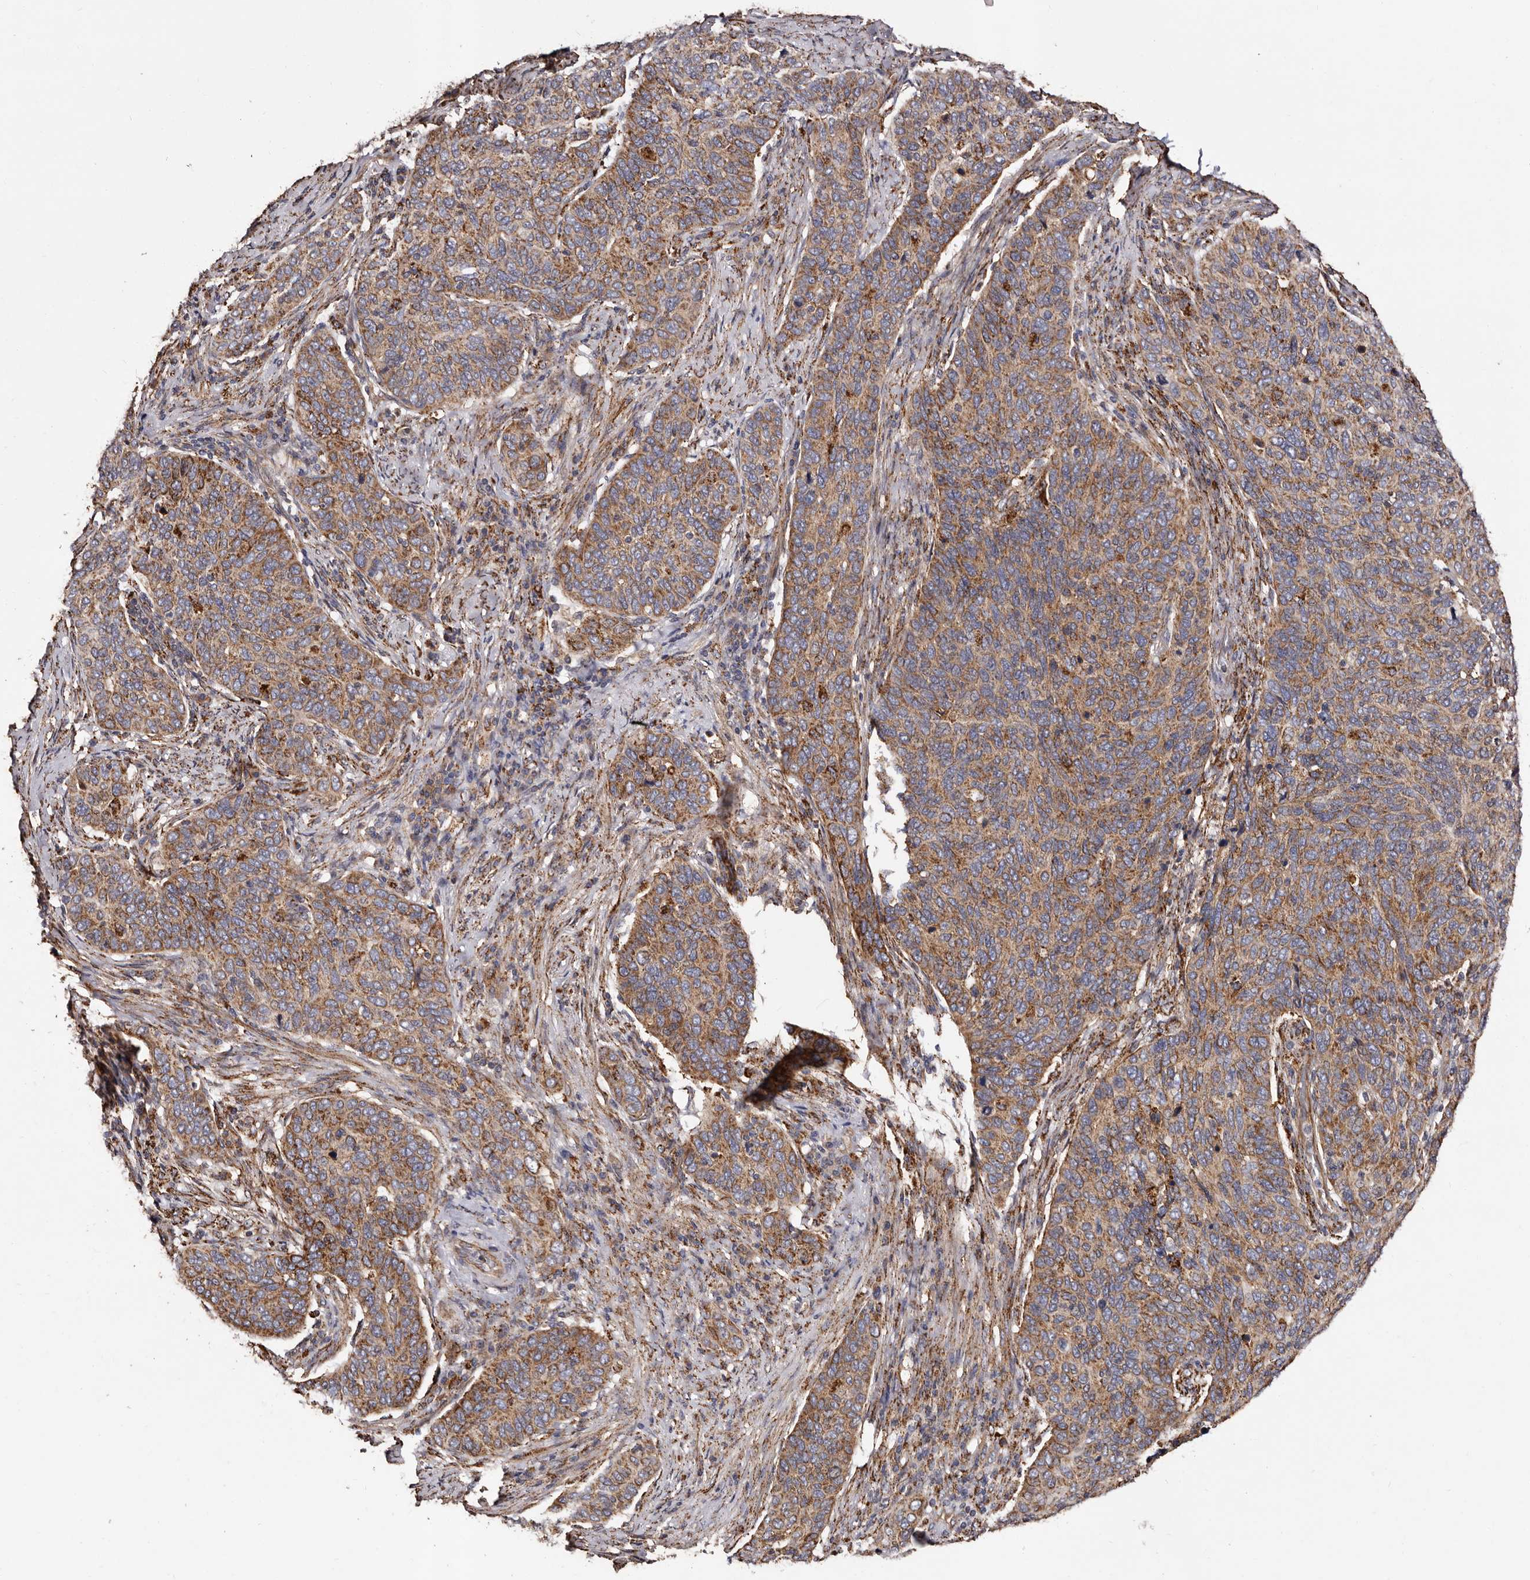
{"staining": {"intensity": "moderate", "quantity": ">75%", "location": "cytoplasmic/membranous"}, "tissue": "cervical cancer", "cell_type": "Tumor cells", "image_type": "cancer", "snomed": [{"axis": "morphology", "description": "Squamous cell carcinoma, NOS"}, {"axis": "topography", "description": "Cervix"}], "caption": "Brown immunohistochemical staining in squamous cell carcinoma (cervical) displays moderate cytoplasmic/membranous positivity in approximately >75% of tumor cells.", "gene": "LUZP1", "patient": {"sex": "female", "age": 60}}